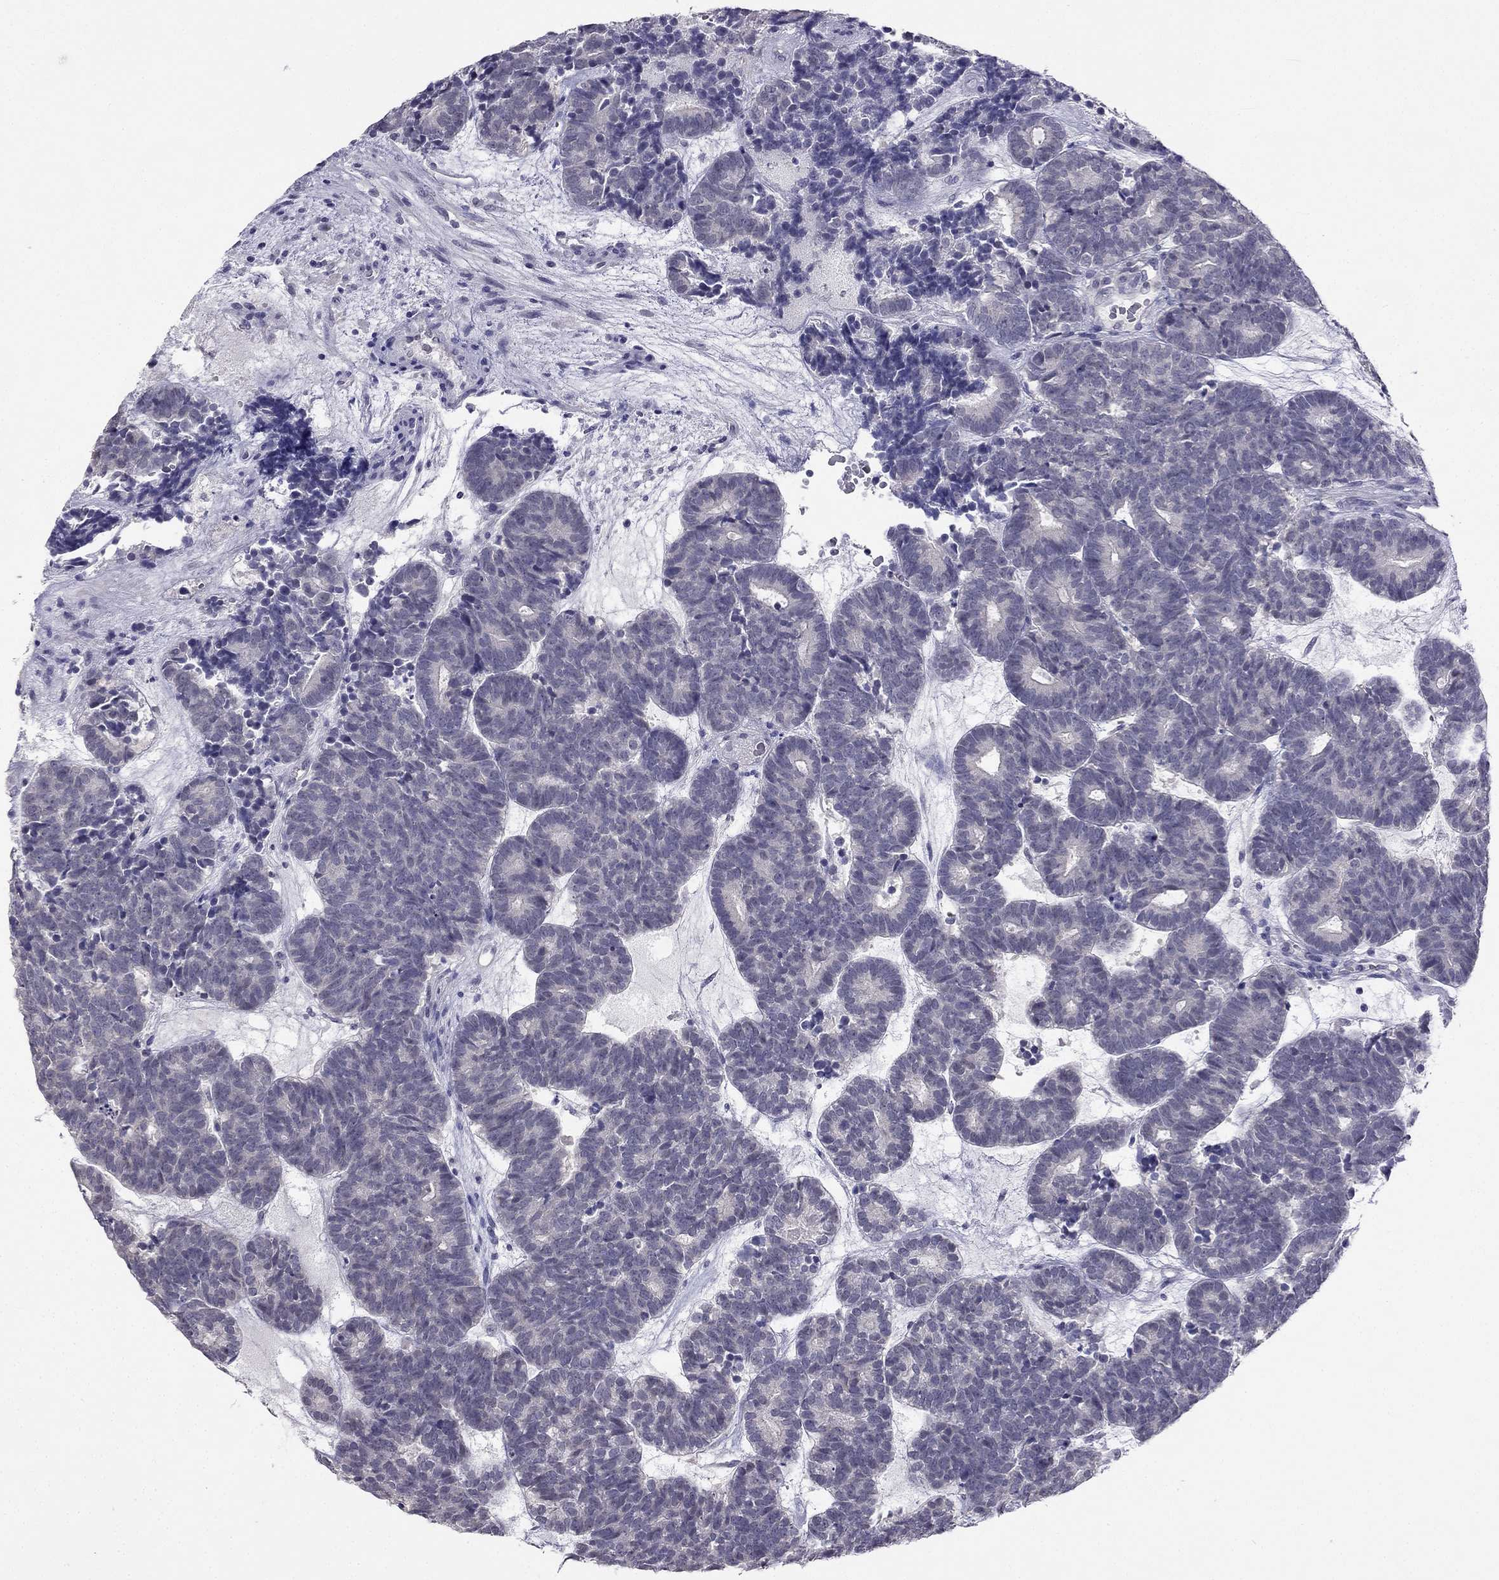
{"staining": {"intensity": "negative", "quantity": "none", "location": "none"}, "tissue": "head and neck cancer", "cell_type": "Tumor cells", "image_type": "cancer", "snomed": [{"axis": "morphology", "description": "Adenocarcinoma, NOS"}, {"axis": "topography", "description": "Head-Neck"}], "caption": "Tumor cells show no significant protein staining in head and neck cancer (adenocarcinoma).", "gene": "C16orf89", "patient": {"sex": "female", "age": 81}}